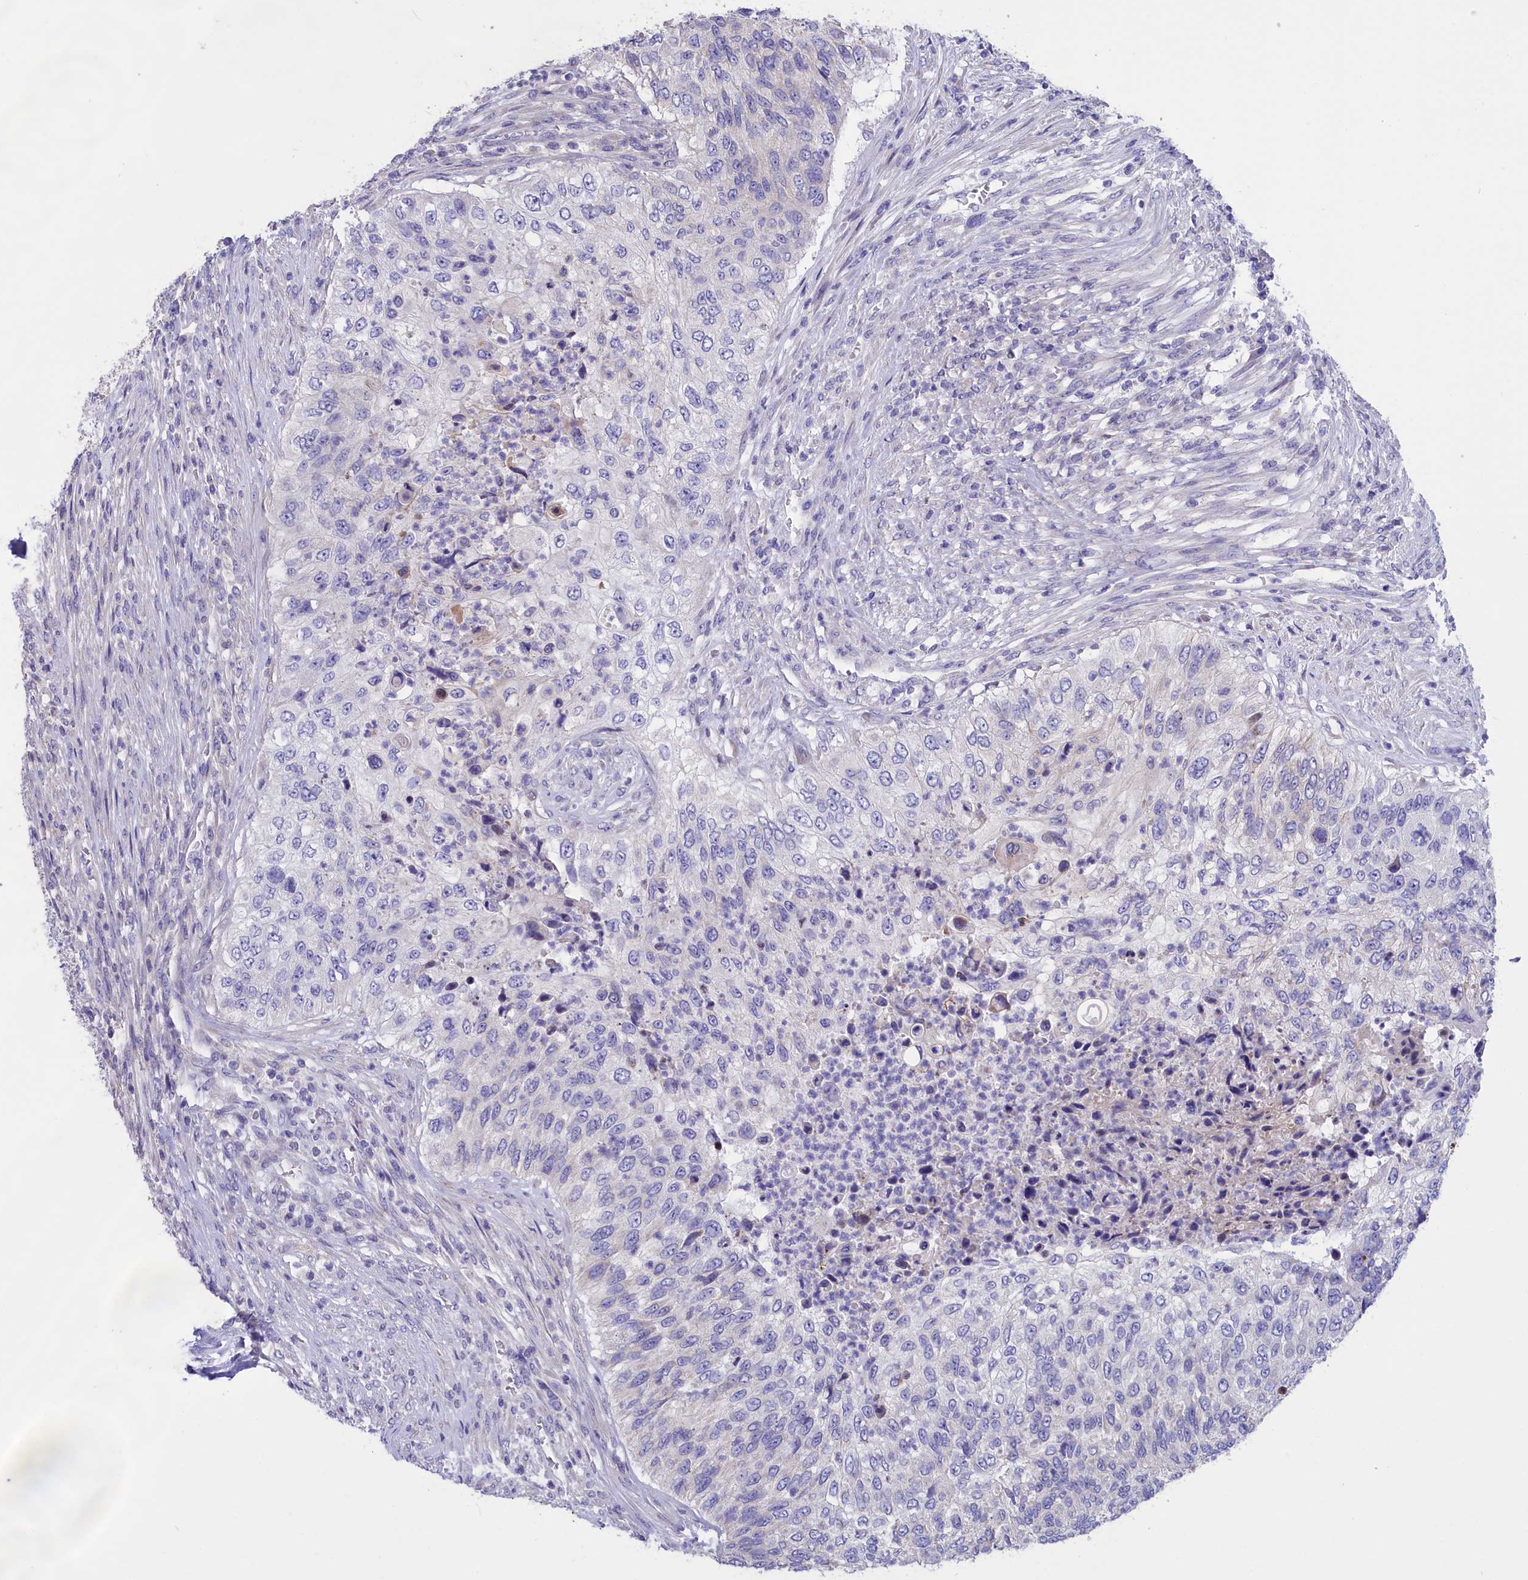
{"staining": {"intensity": "negative", "quantity": "none", "location": "none"}, "tissue": "urothelial cancer", "cell_type": "Tumor cells", "image_type": "cancer", "snomed": [{"axis": "morphology", "description": "Urothelial carcinoma, High grade"}, {"axis": "topography", "description": "Urinary bladder"}], "caption": "There is no significant expression in tumor cells of urothelial carcinoma (high-grade). (Immunohistochemistry, brightfield microscopy, high magnification).", "gene": "CYP2U1", "patient": {"sex": "female", "age": 60}}